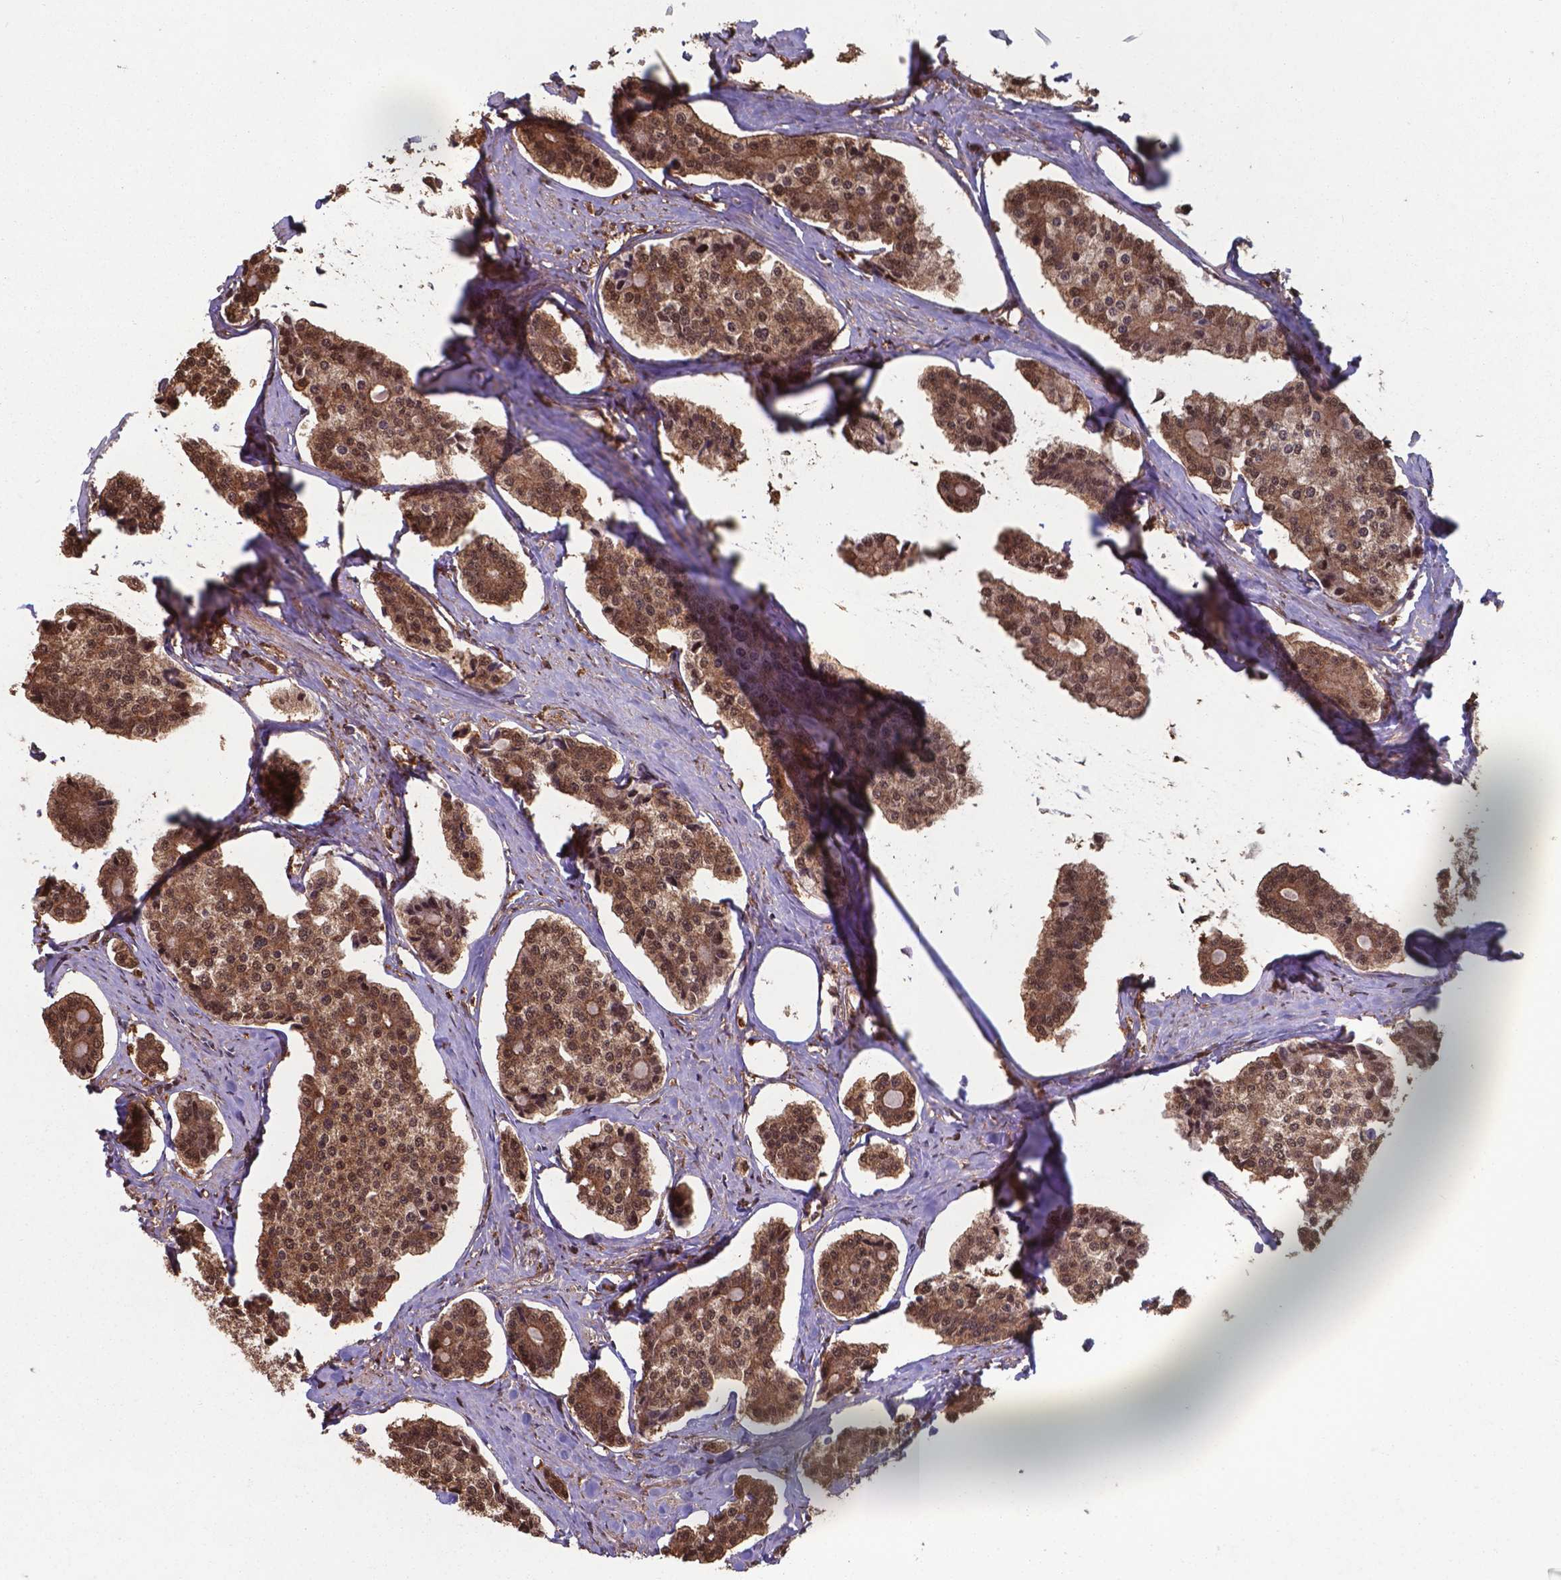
{"staining": {"intensity": "moderate", "quantity": ">75%", "location": "cytoplasmic/membranous,nuclear"}, "tissue": "carcinoid", "cell_type": "Tumor cells", "image_type": "cancer", "snomed": [{"axis": "morphology", "description": "Carcinoid, malignant, NOS"}, {"axis": "topography", "description": "Small intestine"}], "caption": "A brown stain shows moderate cytoplasmic/membranous and nuclear staining of a protein in carcinoid tumor cells.", "gene": "CHP2", "patient": {"sex": "female", "age": 65}}